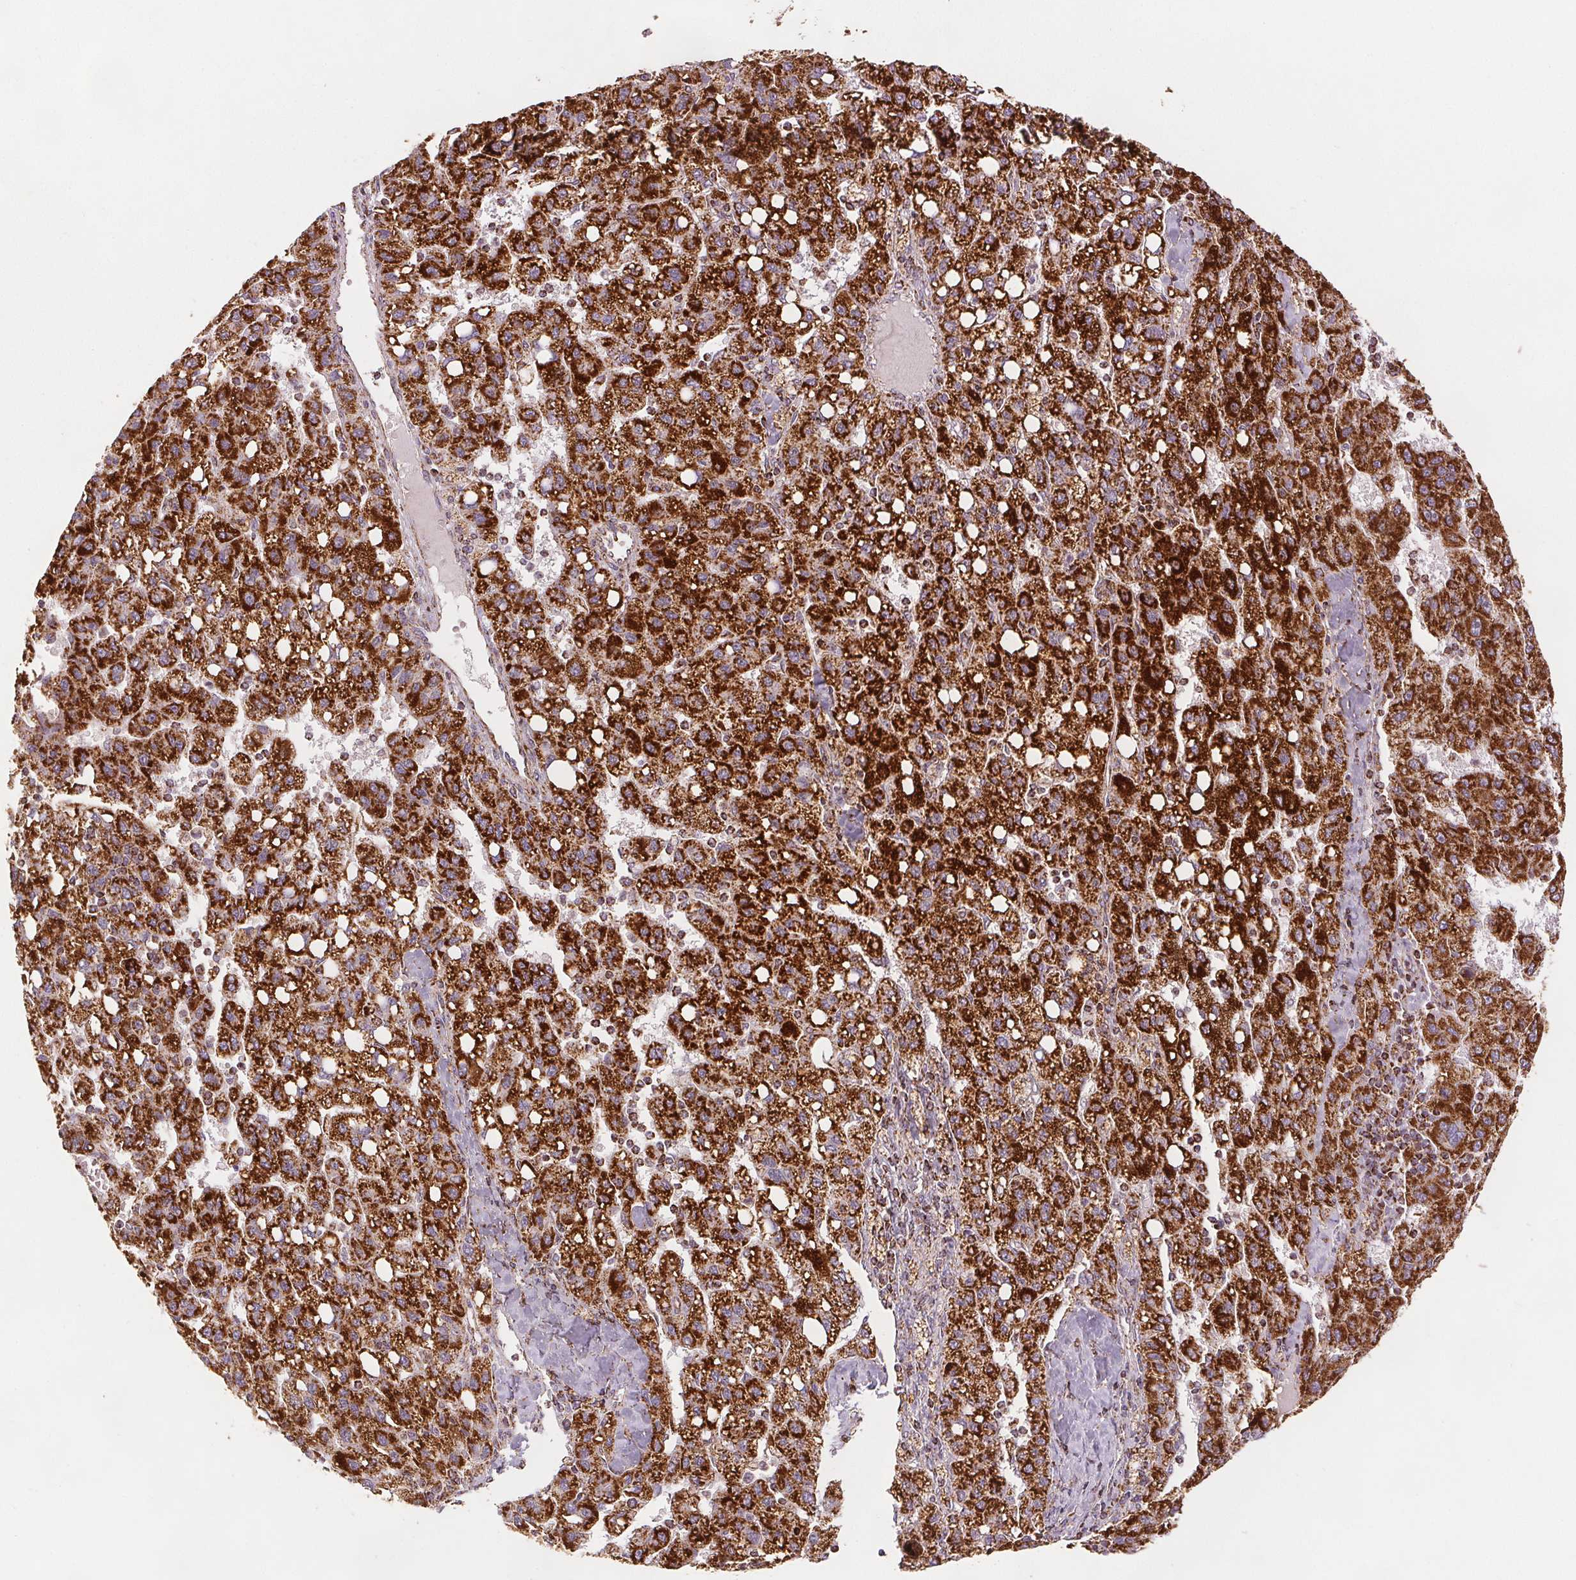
{"staining": {"intensity": "strong", "quantity": ">75%", "location": "cytoplasmic/membranous"}, "tissue": "liver cancer", "cell_type": "Tumor cells", "image_type": "cancer", "snomed": [{"axis": "morphology", "description": "Carcinoma, Hepatocellular, NOS"}, {"axis": "topography", "description": "Liver"}], "caption": "Immunohistochemical staining of human hepatocellular carcinoma (liver) shows high levels of strong cytoplasmic/membranous expression in approximately >75% of tumor cells. (DAB (3,3'-diaminobenzidine) IHC with brightfield microscopy, high magnification).", "gene": "SDHB", "patient": {"sex": "female", "age": 82}}